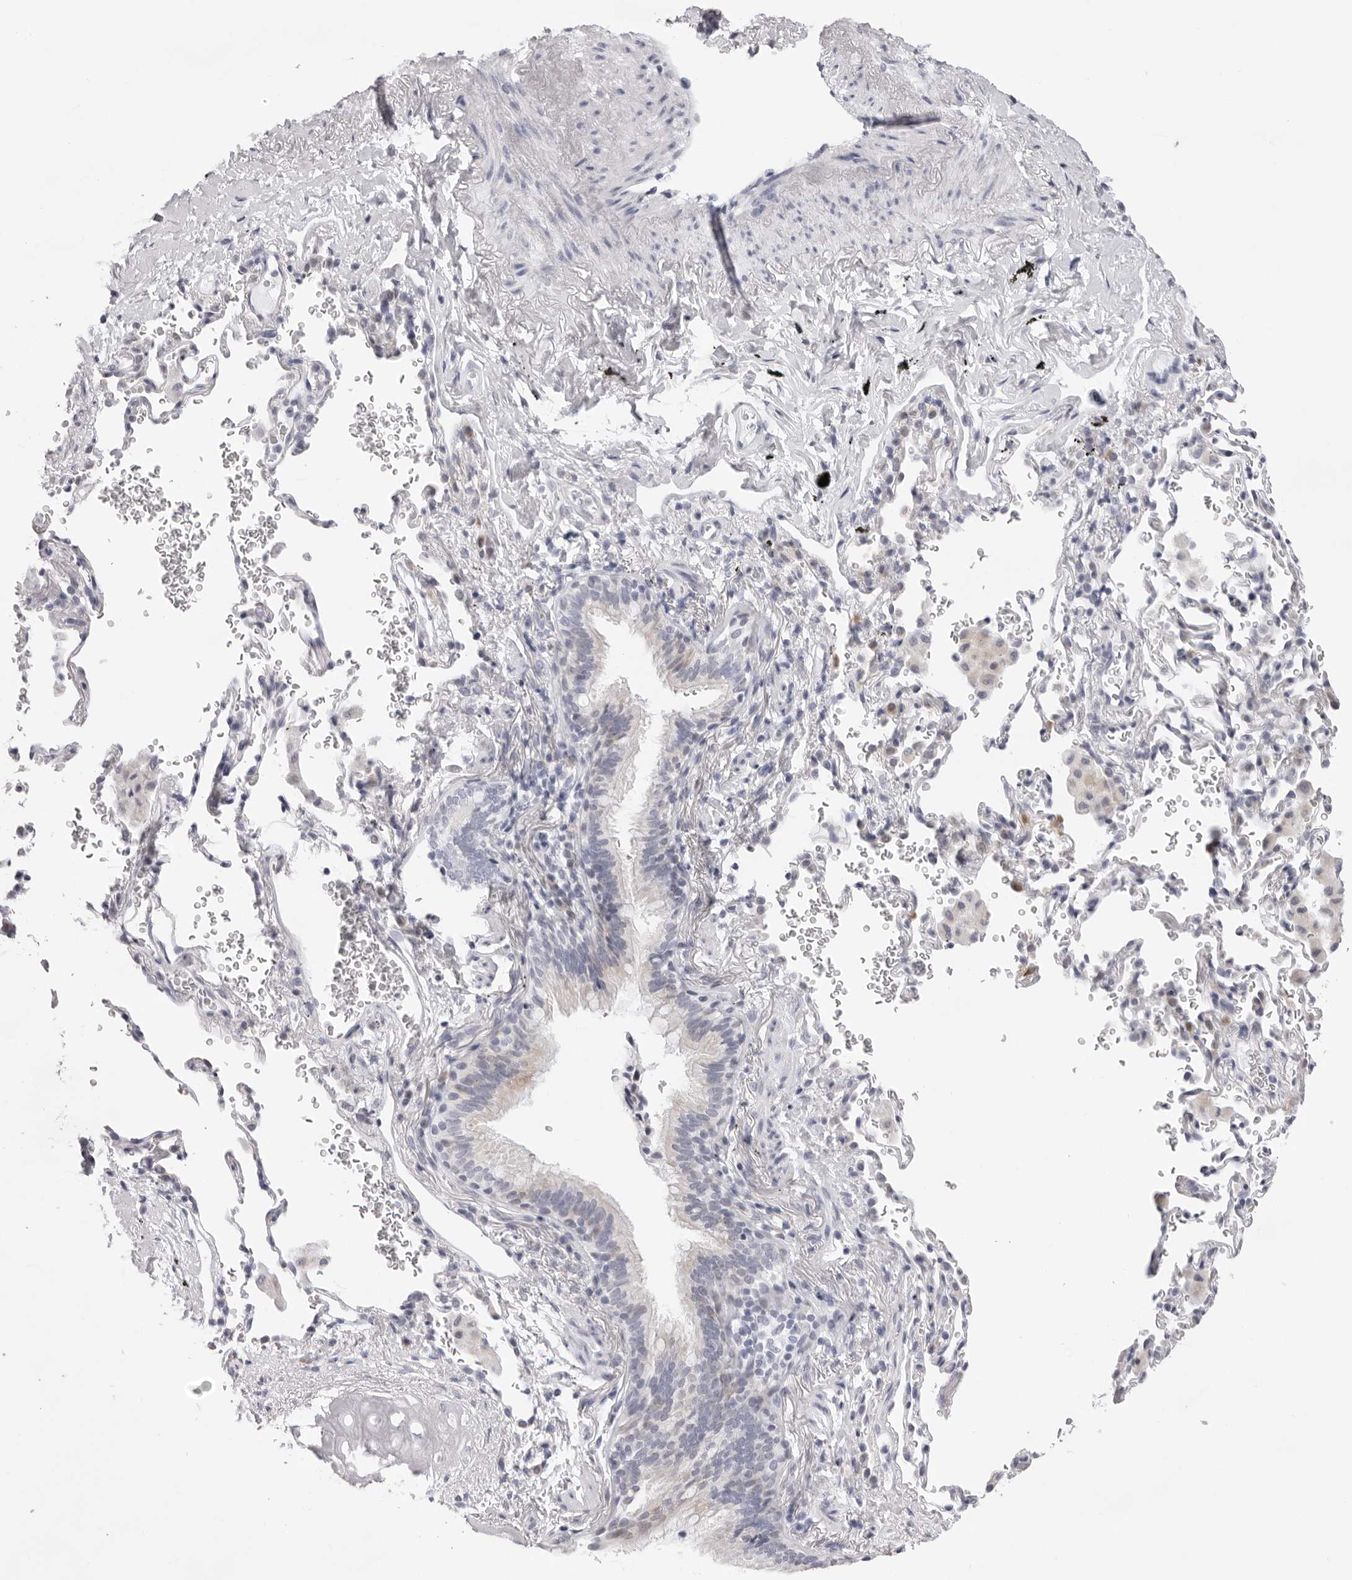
{"staining": {"intensity": "weak", "quantity": "<25%", "location": "cytoplasmic/membranous"}, "tissue": "bronchus", "cell_type": "Respiratory epithelial cells", "image_type": "normal", "snomed": [{"axis": "morphology", "description": "Normal tissue, NOS"}, {"axis": "morphology", "description": "Inflammation, NOS"}, {"axis": "topography", "description": "Bronchus"}], "caption": "Immunohistochemistry (IHC) photomicrograph of unremarkable human bronchus stained for a protein (brown), which displays no staining in respiratory epithelial cells. The staining was performed using DAB (3,3'-diaminobenzidine) to visualize the protein expression in brown, while the nuclei were stained in blue with hematoxylin (Magnification: 20x).", "gene": "SMIM2", "patient": {"sex": "male", "age": 69}}